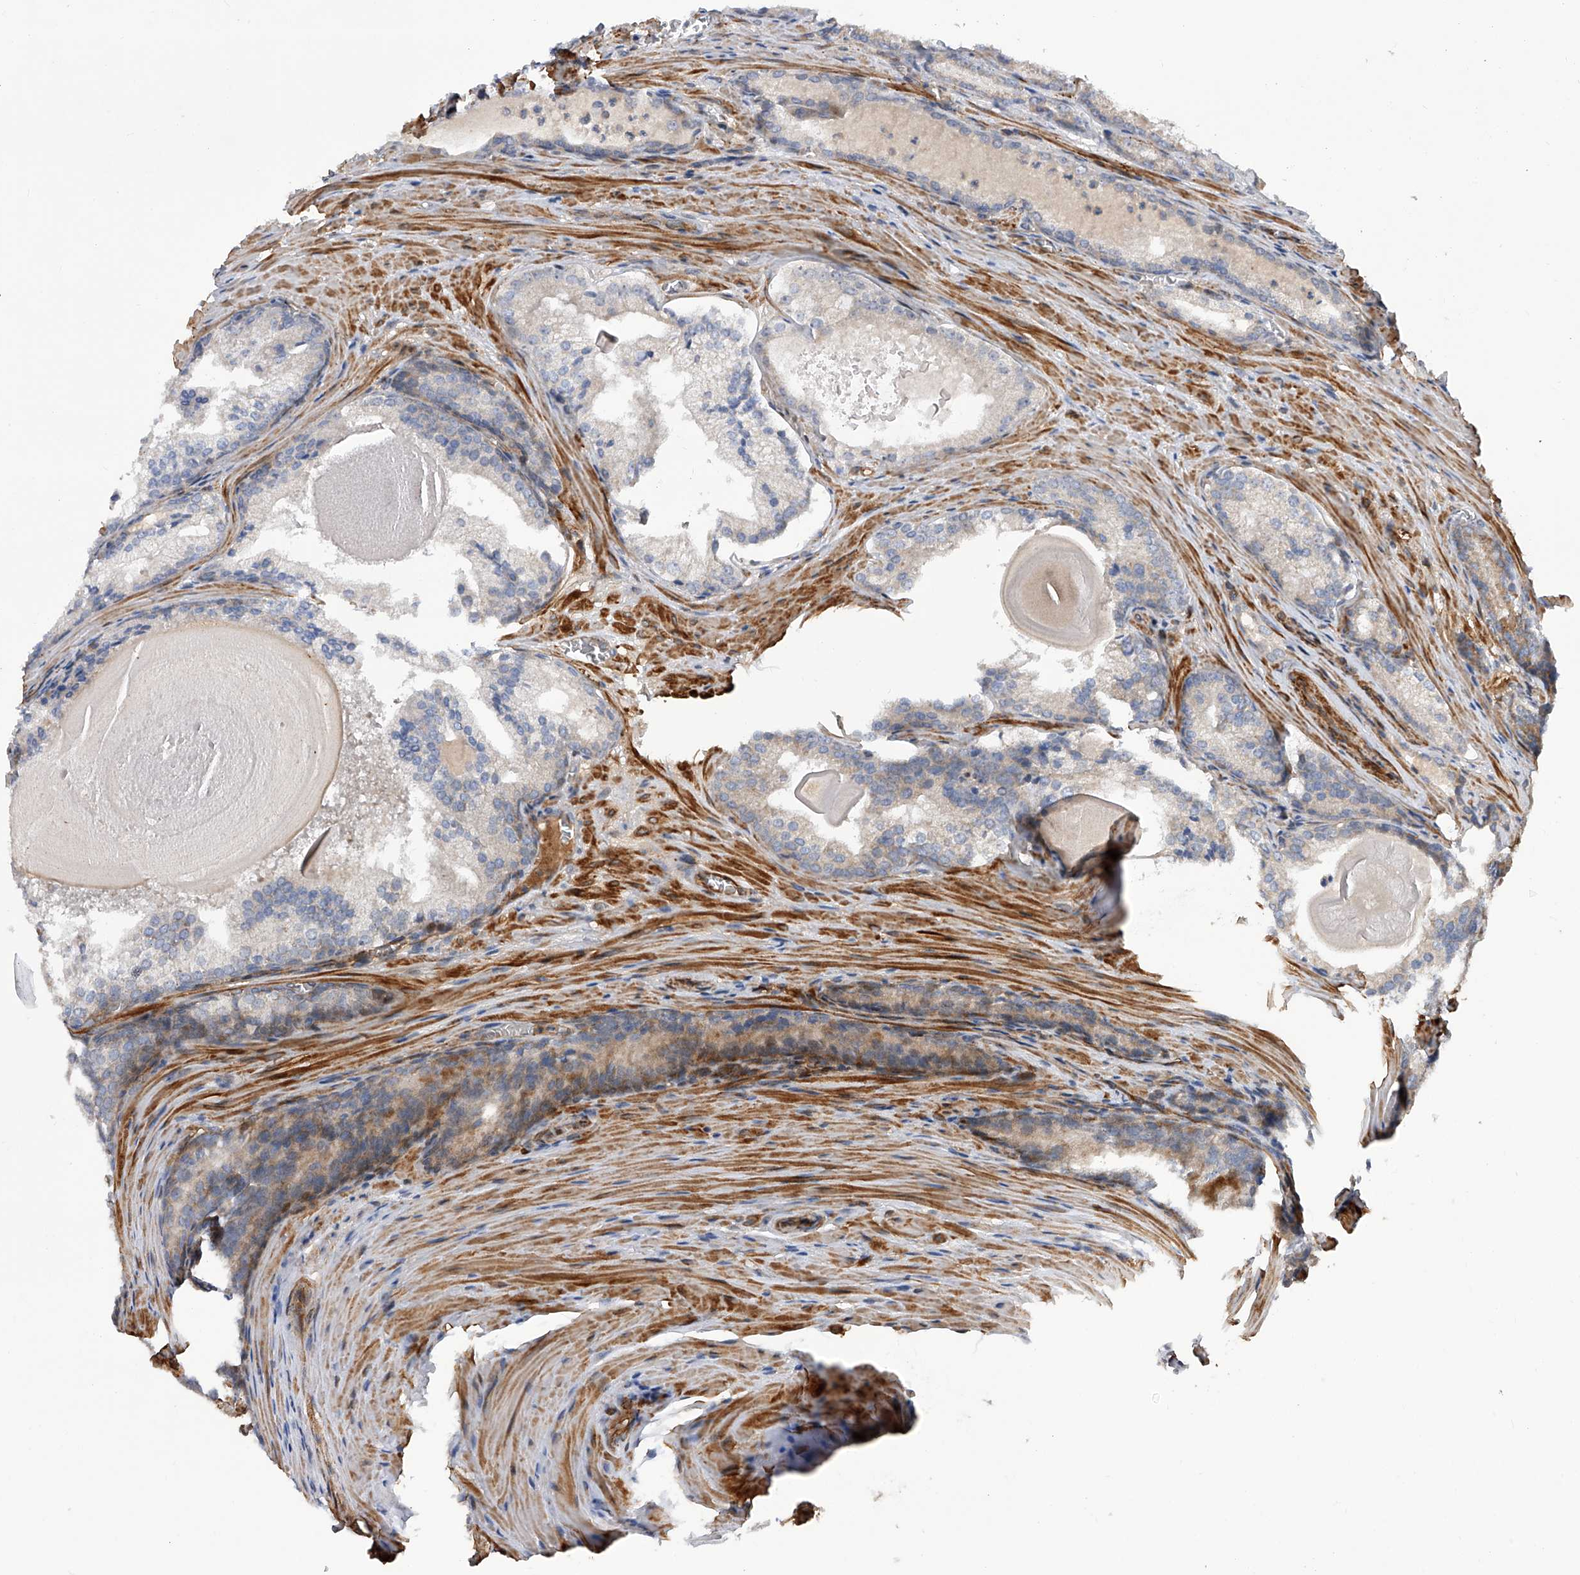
{"staining": {"intensity": "negative", "quantity": "none", "location": "none"}, "tissue": "prostate cancer", "cell_type": "Tumor cells", "image_type": "cancer", "snomed": [{"axis": "morphology", "description": "Adenocarcinoma, Low grade"}, {"axis": "topography", "description": "Prostate"}], "caption": "The histopathology image reveals no staining of tumor cells in prostate cancer.", "gene": "PDSS2", "patient": {"sex": "male", "age": 54}}